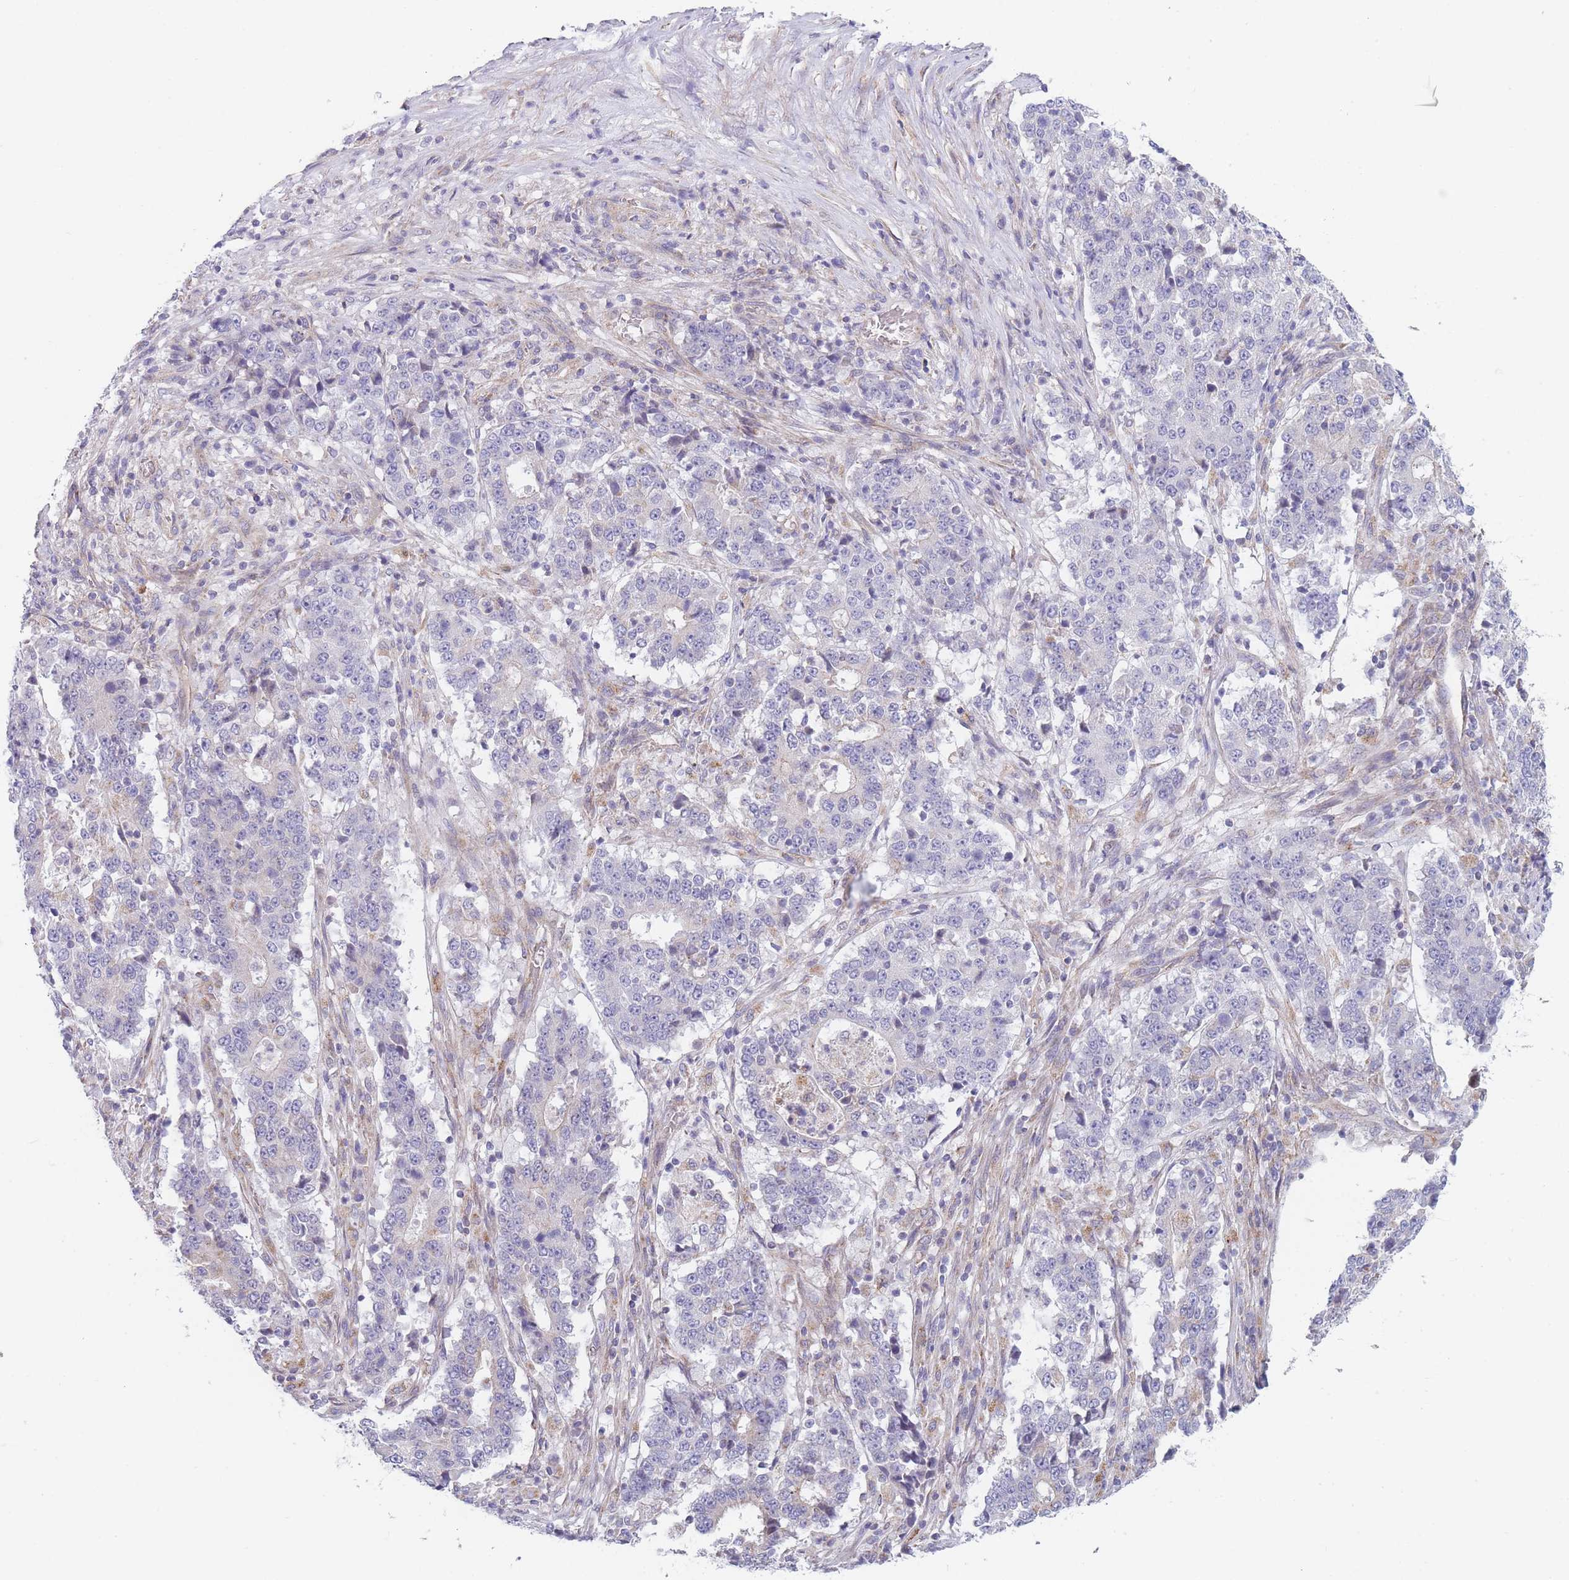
{"staining": {"intensity": "negative", "quantity": "none", "location": "none"}, "tissue": "stomach cancer", "cell_type": "Tumor cells", "image_type": "cancer", "snomed": [{"axis": "morphology", "description": "Adenocarcinoma, NOS"}, {"axis": "topography", "description": "Stomach"}], "caption": "Immunohistochemistry (IHC) micrograph of stomach cancer stained for a protein (brown), which reveals no staining in tumor cells.", "gene": "SMPD4", "patient": {"sex": "male", "age": 59}}